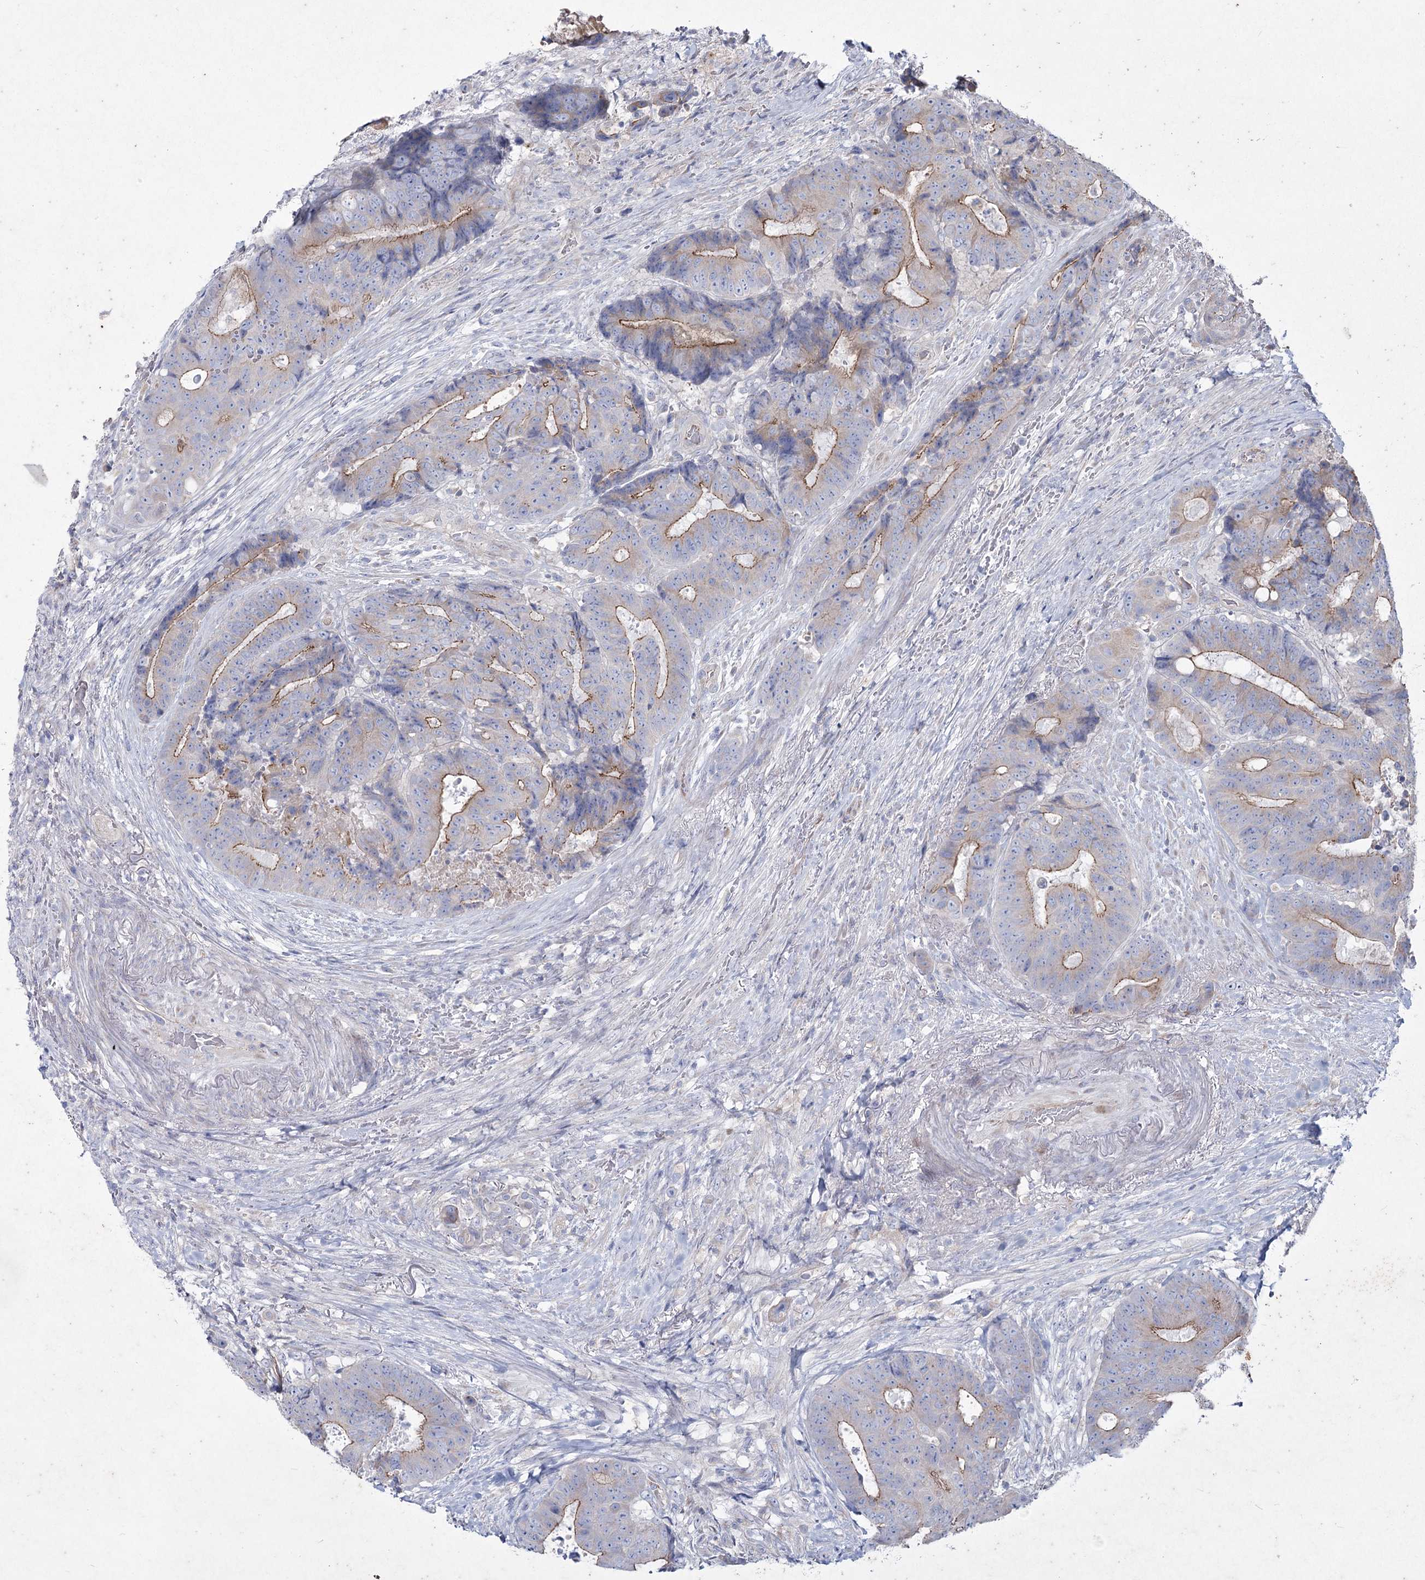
{"staining": {"intensity": "moderate", "quantity": ">75%", "location": "cytoplasmic/membranous"}, "tissue": "colorectal cancer", "cell_type": "Tumor cells", "image_type": "cancer", "snomed": [{"axis": "morphology", "description": "Adenocarcinoma, NOS"}, {"axis": "topography", "description": "Rectum"}], "caption": "Adenocarcinoma (colorectal) tissue displays moderate cytoplasmic/membranous staining in approximately >75% of tumor cells", "gene": "LDLRAD3", "patient": {"sex": "male", "age": 69}}